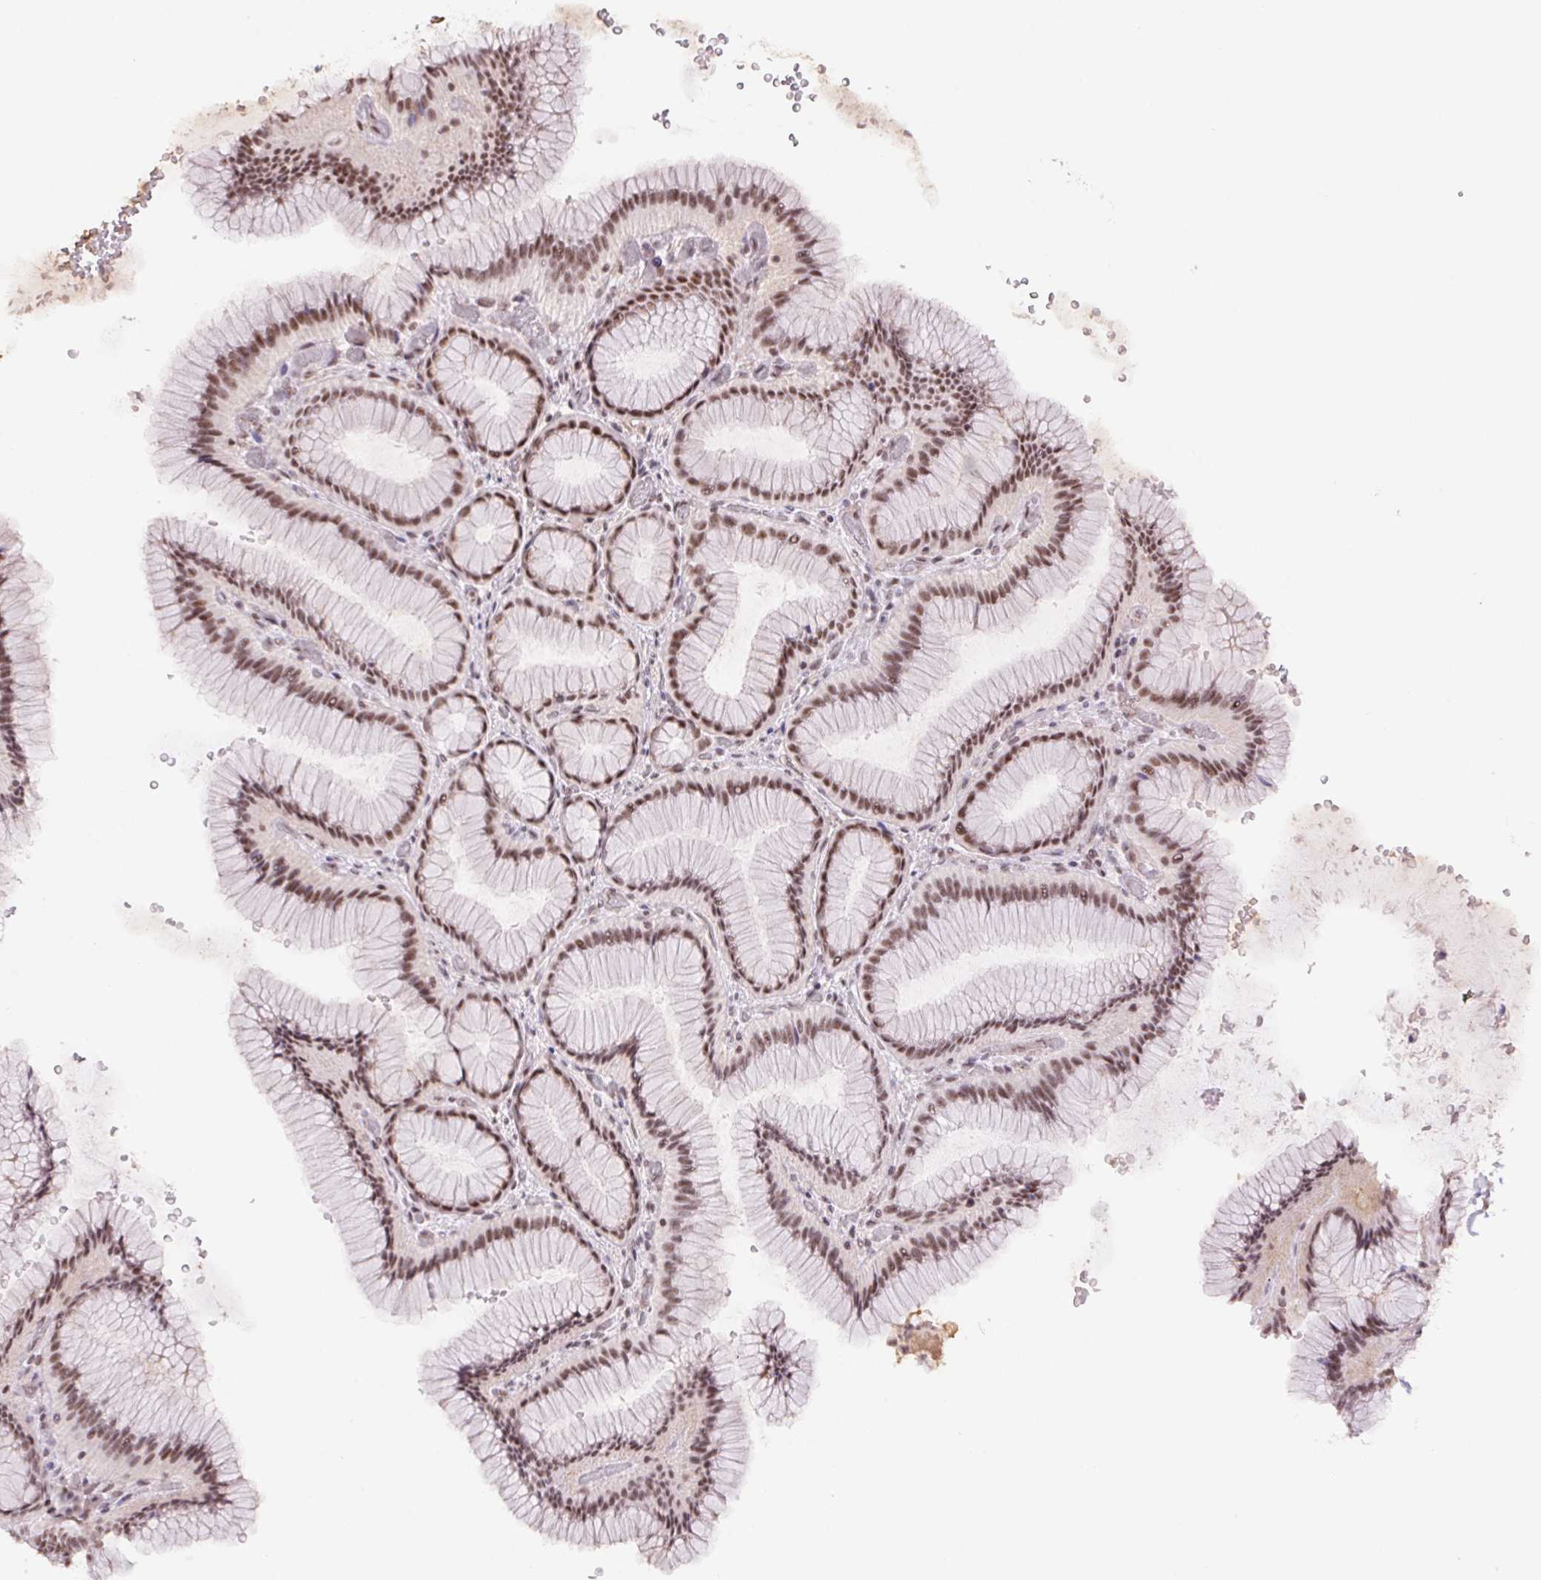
{"staining": {"intensity": "strong", "quantity": ">75%", "location": "nuclear"}, "tissue": "stomach", "cell_type": "Glandular cells", "image_type": "normal", "snomed": [{"axis": "morphology", "description": "Normal tissue, NOS"}, {"axis": "morphology", "description": "Adenocarcinoma, NOS"}, {"axis": "morphology", "description": "Adenocarcinoma, High grade"}, {"axis": "topography", "description": "Stomach, upper"}, {"axis": "topography", "description": "Stomach"}], "caption": "IHC (DAB (3,3'-diaminobenzidine)) staining of unremarkable human stomach reveals strong nuclear protein staining in approximately >75% of glandular cells.", "gene": "DDX17", "patient": {"sex": "female", "age": 65}}